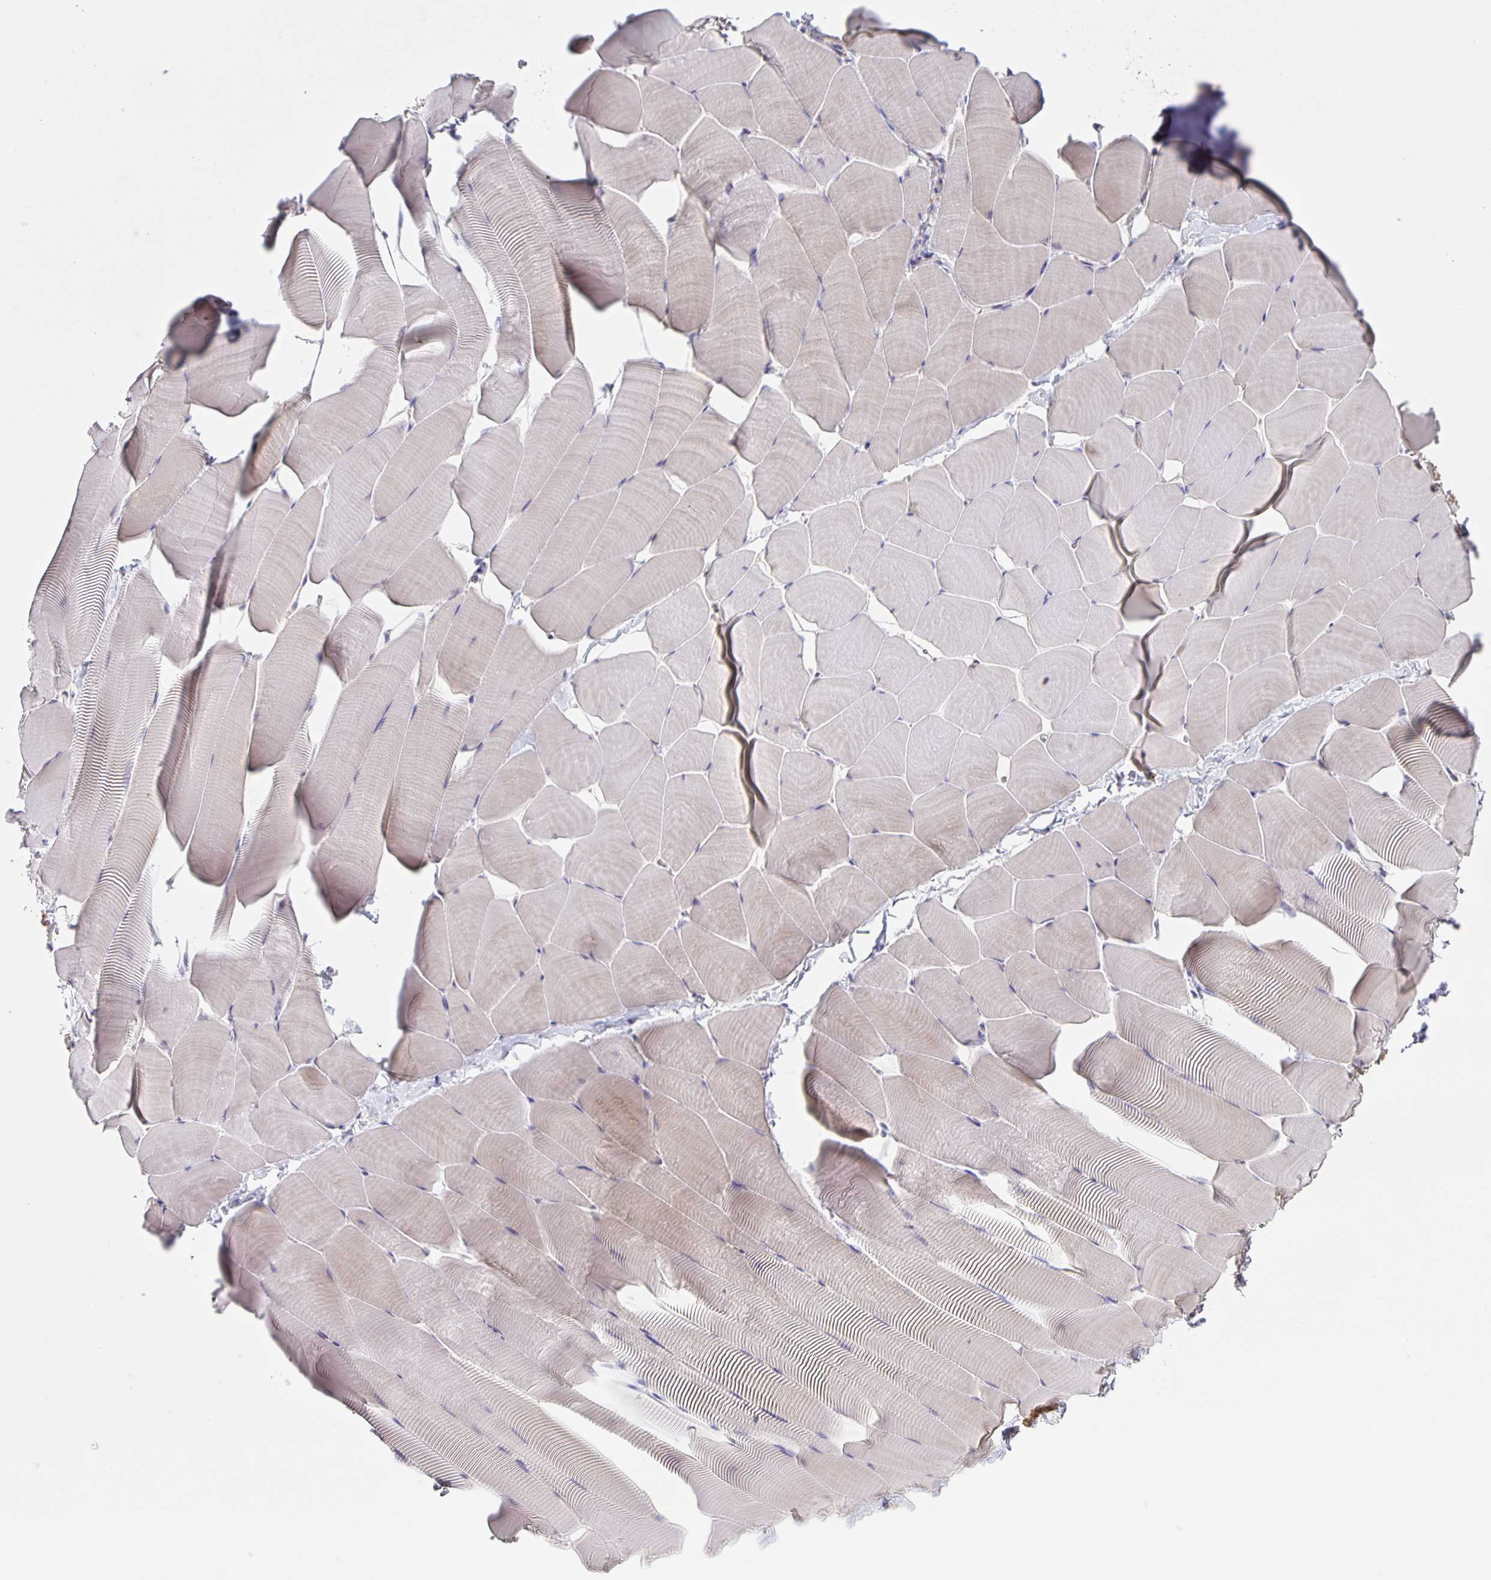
{"staining": {"intensity": "weak", "quantity": "<25%", "location": "cytoplasmic/membranous"}, "tissue": "skeletal muscle", "cell_type": "Myocytes", "image_type": "normal", "snomed": [{"axis": "morphology", "description": "Normal tissue, NOS"}, {"axis": "topography", "description": "Skeletal muscle"}], "caption": "Myocytes show no significant expression in normal skeletal muscle. (DAB (3,3'-diaminobenzidine) immunohistochemistry (IHC) with hematoxylin counter stain).", "gene": "SRCIN1", "patient": {"sex": "male", "age": 25}}